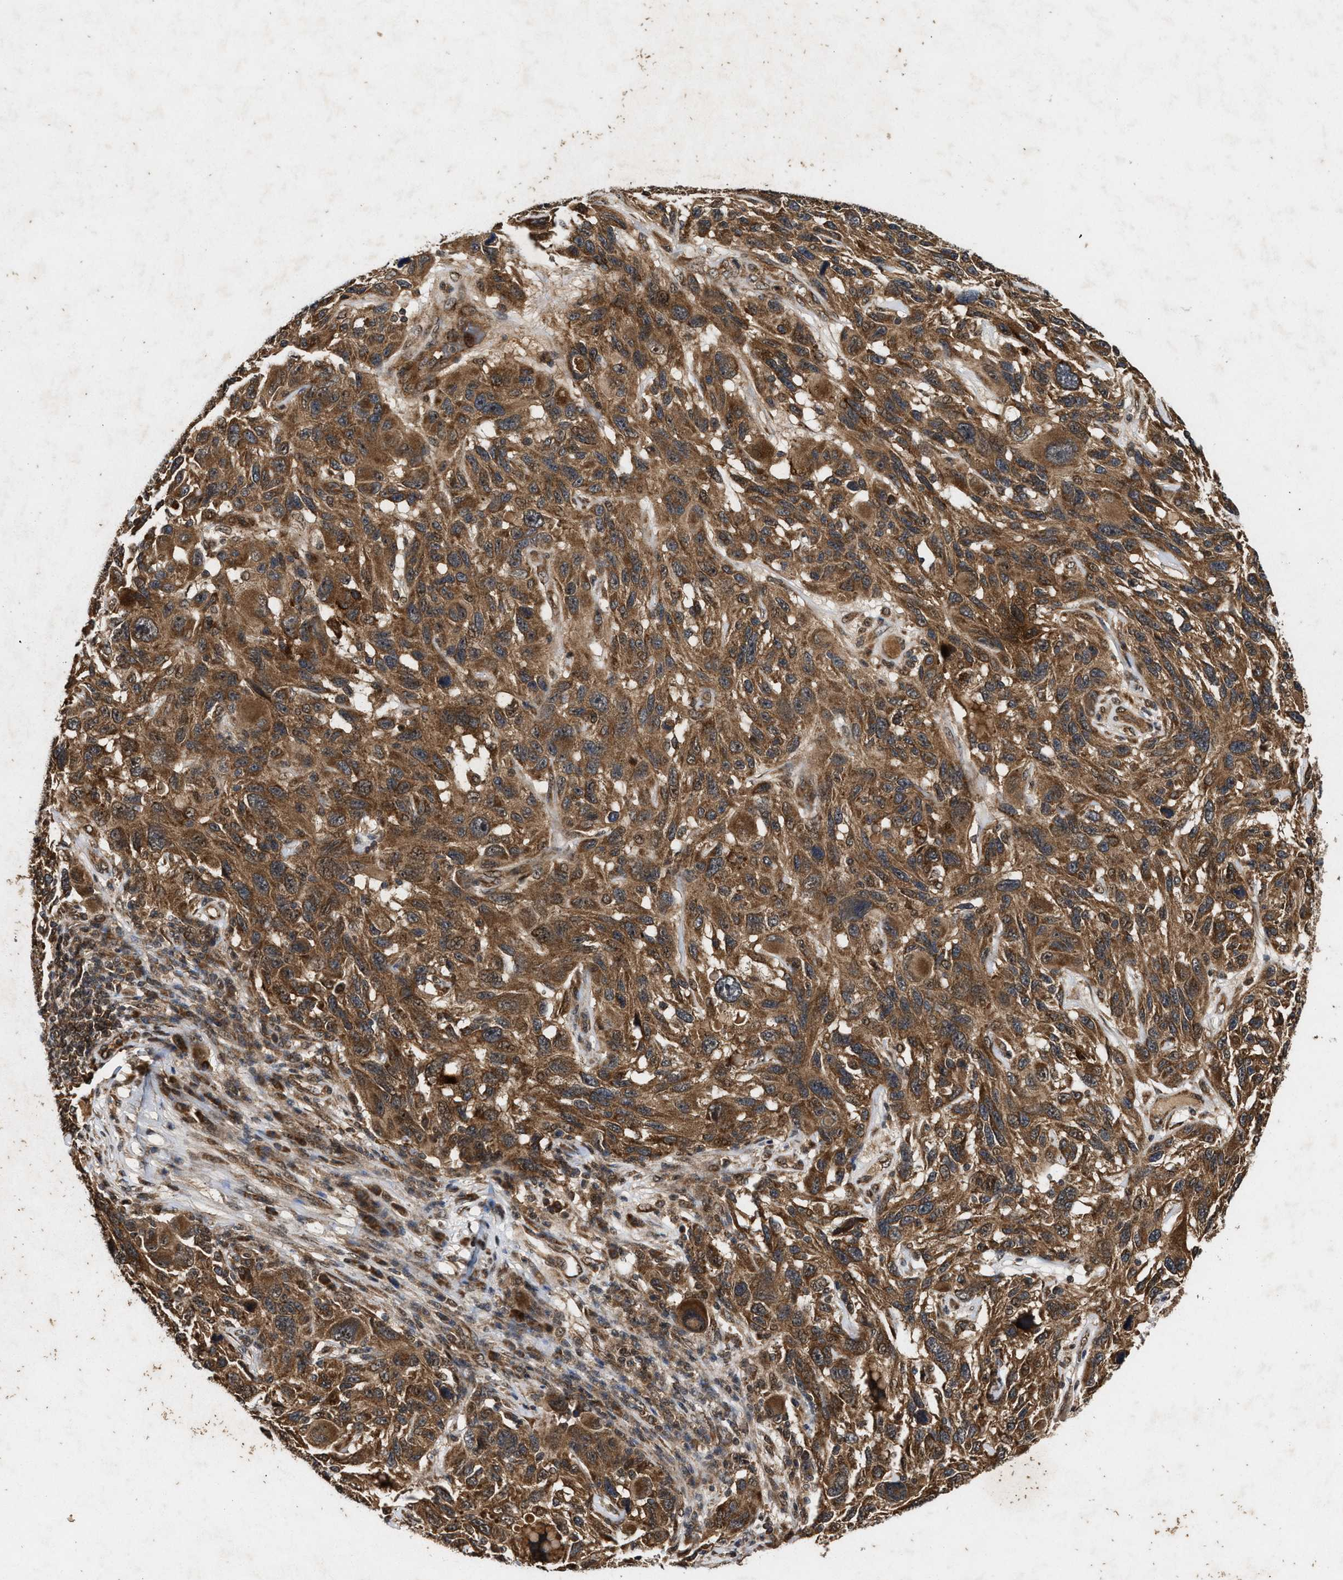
{"staining": {"intensity": "moderate", "quantity": ">75%", "location": "cytoplasmic/membranous"}, "tissue": "melanoma", "cell_type": "Tumor cells", "image_type": "cancer", "snomed": [{"axis": "morphology", "description": "Malignant melanoma, NOS"}, {"axis": "topography", "description": "Skin"}], "caption": "IHC of human malignant melanoma shows medium levels of moderate cytoplasmic/membranous expression in about >75% of tumor cells.", "gene": "CFLAR", "patient": {"sex": "male", "age": 53}}